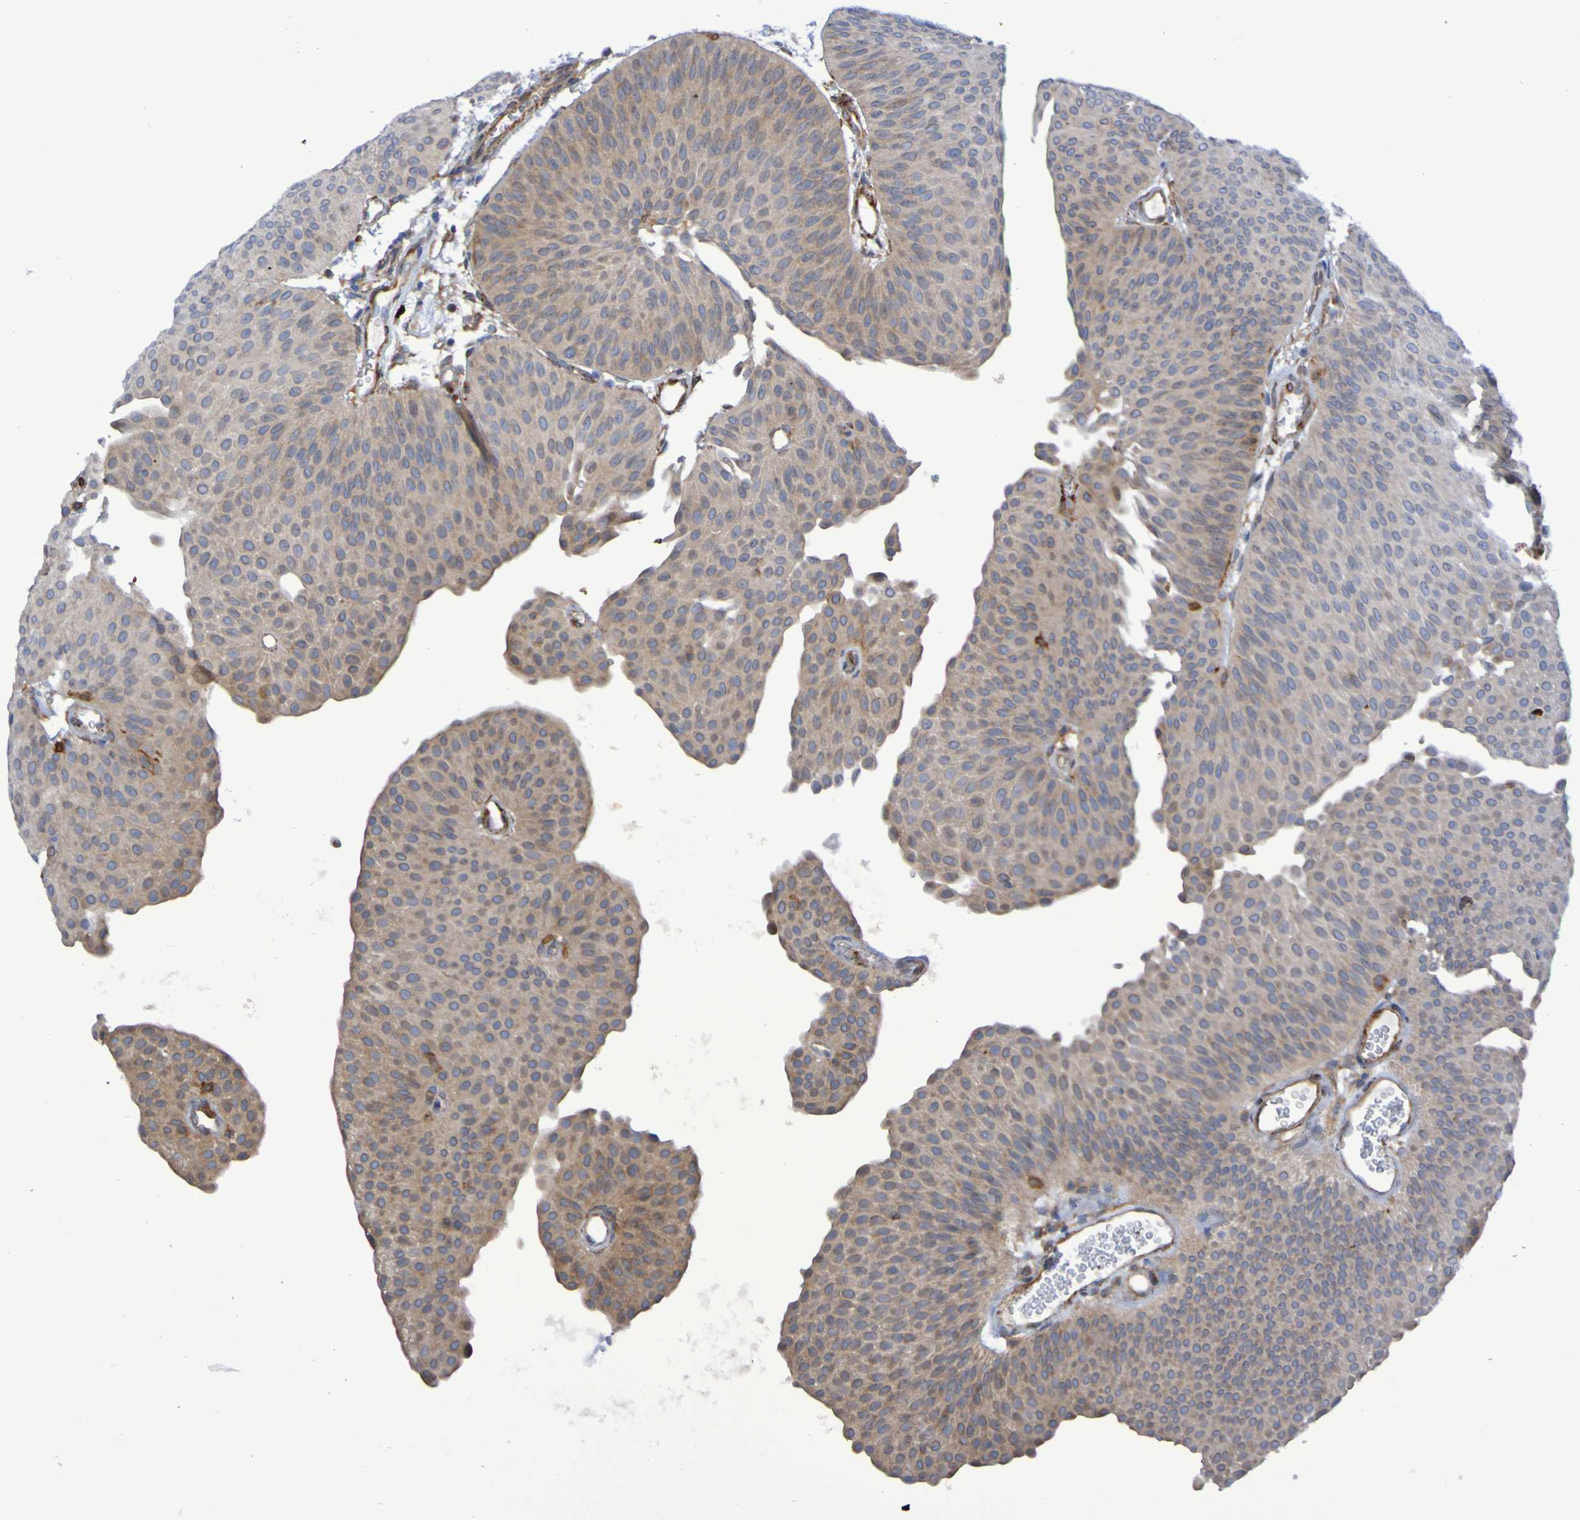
{"staining": {"intensity": "weak", "quantity": ">75%", "location": "cytoplasmic/membranous"}, "tissue": "urothelial cancer", "cell_type": "Tumor cells", "image_type": "cancer", "snomed": [{"axis": "morphology", "description": "Urothelial carcinoma, Low grade"}, {"axis": "topography", "description": "Urinary bladder"}], "caption": "DAB immunohistochemical staining of human urothelial cancer reveals weak cytoplasmic/membranous protein positivity in about >75% of tumor cells.", "gene": "SCRG1", "patient": {"sex": "female", "age": 60}}